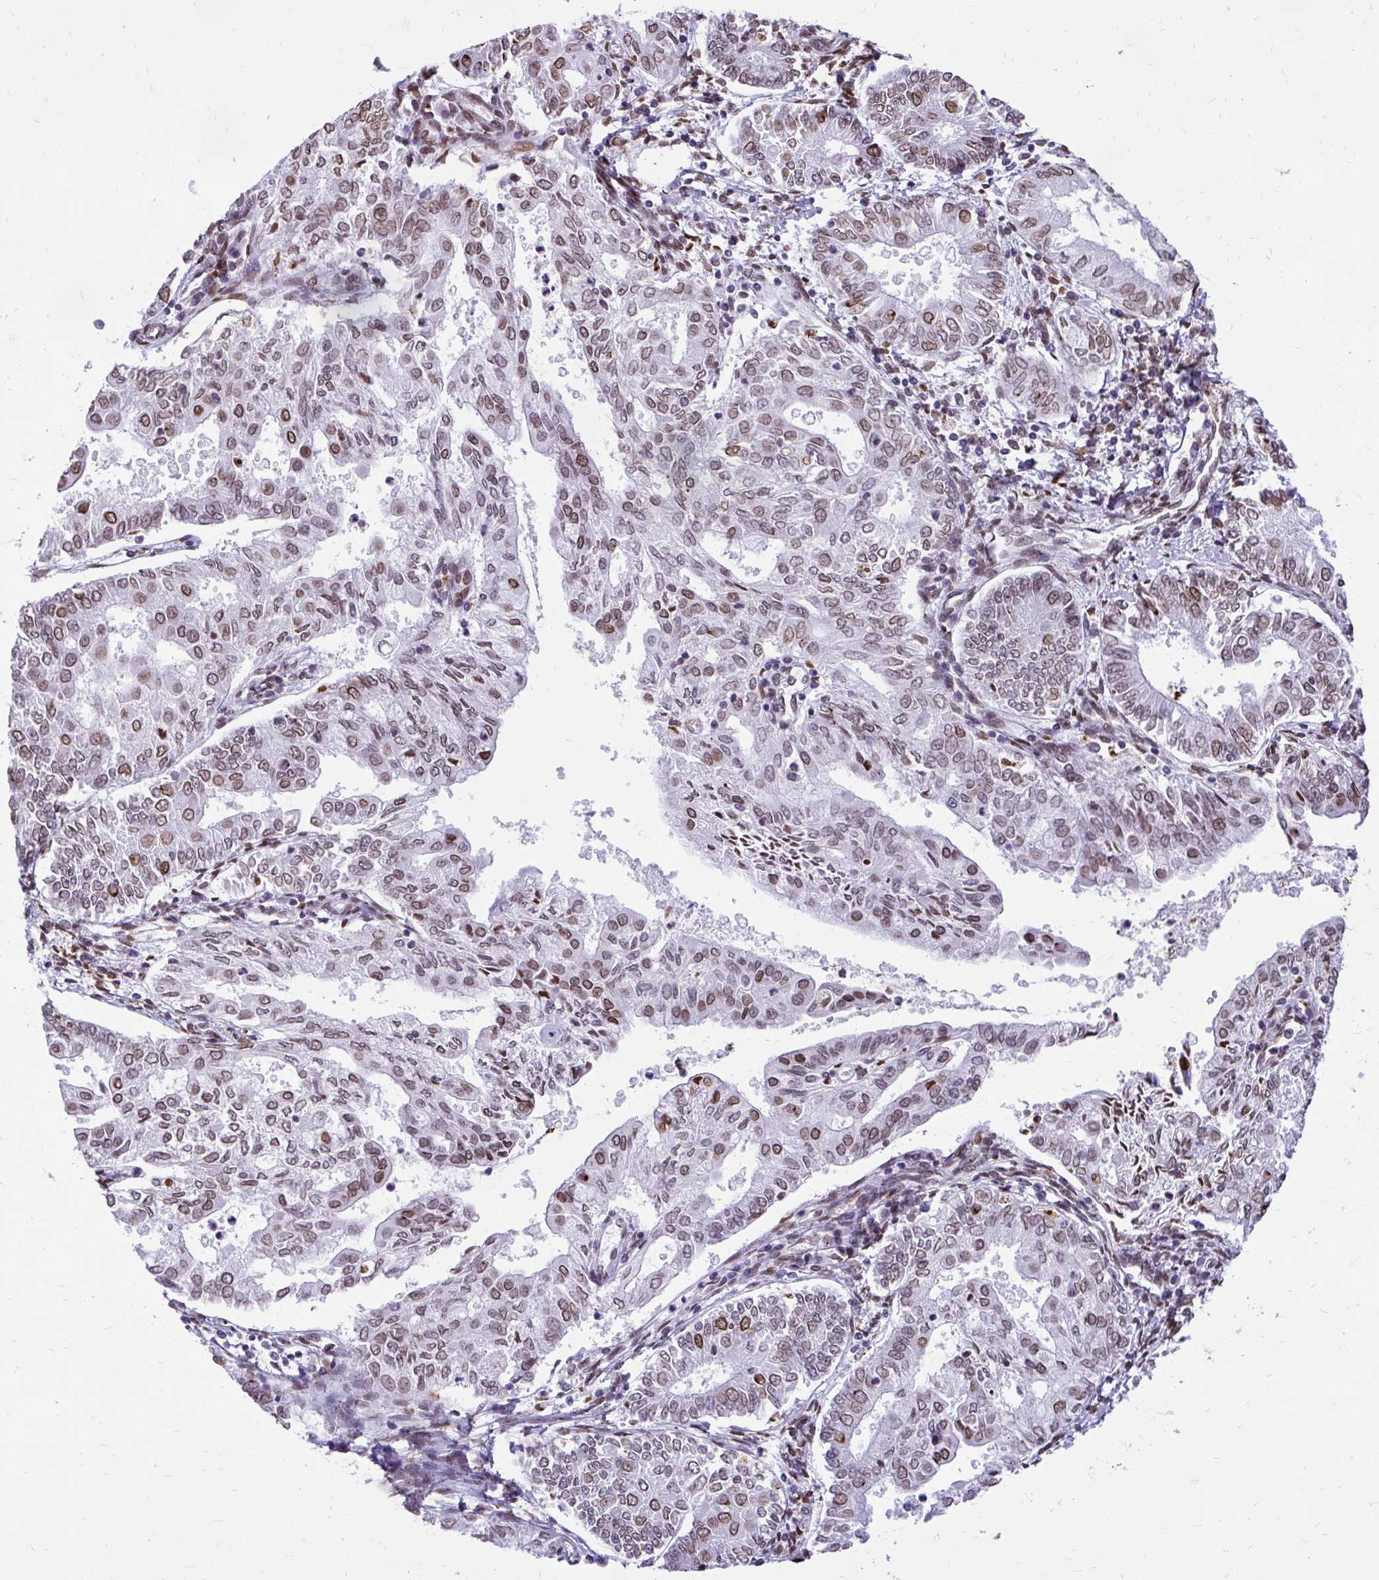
{"staining": {"intensity": "moderate", "quantity": ">75%", "location": "nuclear"}, "tissue": "endometrial cancer", "cell_type": "Tumor cells", "image_type": "cancer", "snomed": [{"axis": "morphology", "description": "Adenocarcinoma, NOS"}, {"axis": "topography", "description": "Endometrium"}], "caption": "Endometrial cancer (adenocarcinoma) tissue exhibits moderate nuclear positivity in approximately >75% of tumor cells The staining was performed using DAB to visualize the protein expression in brown, while the nuclei were stained in blue with hematoxylin (Magnification: 20x).", "gene": "BANF1", "patient": {"sex": "female", "age": 68}}